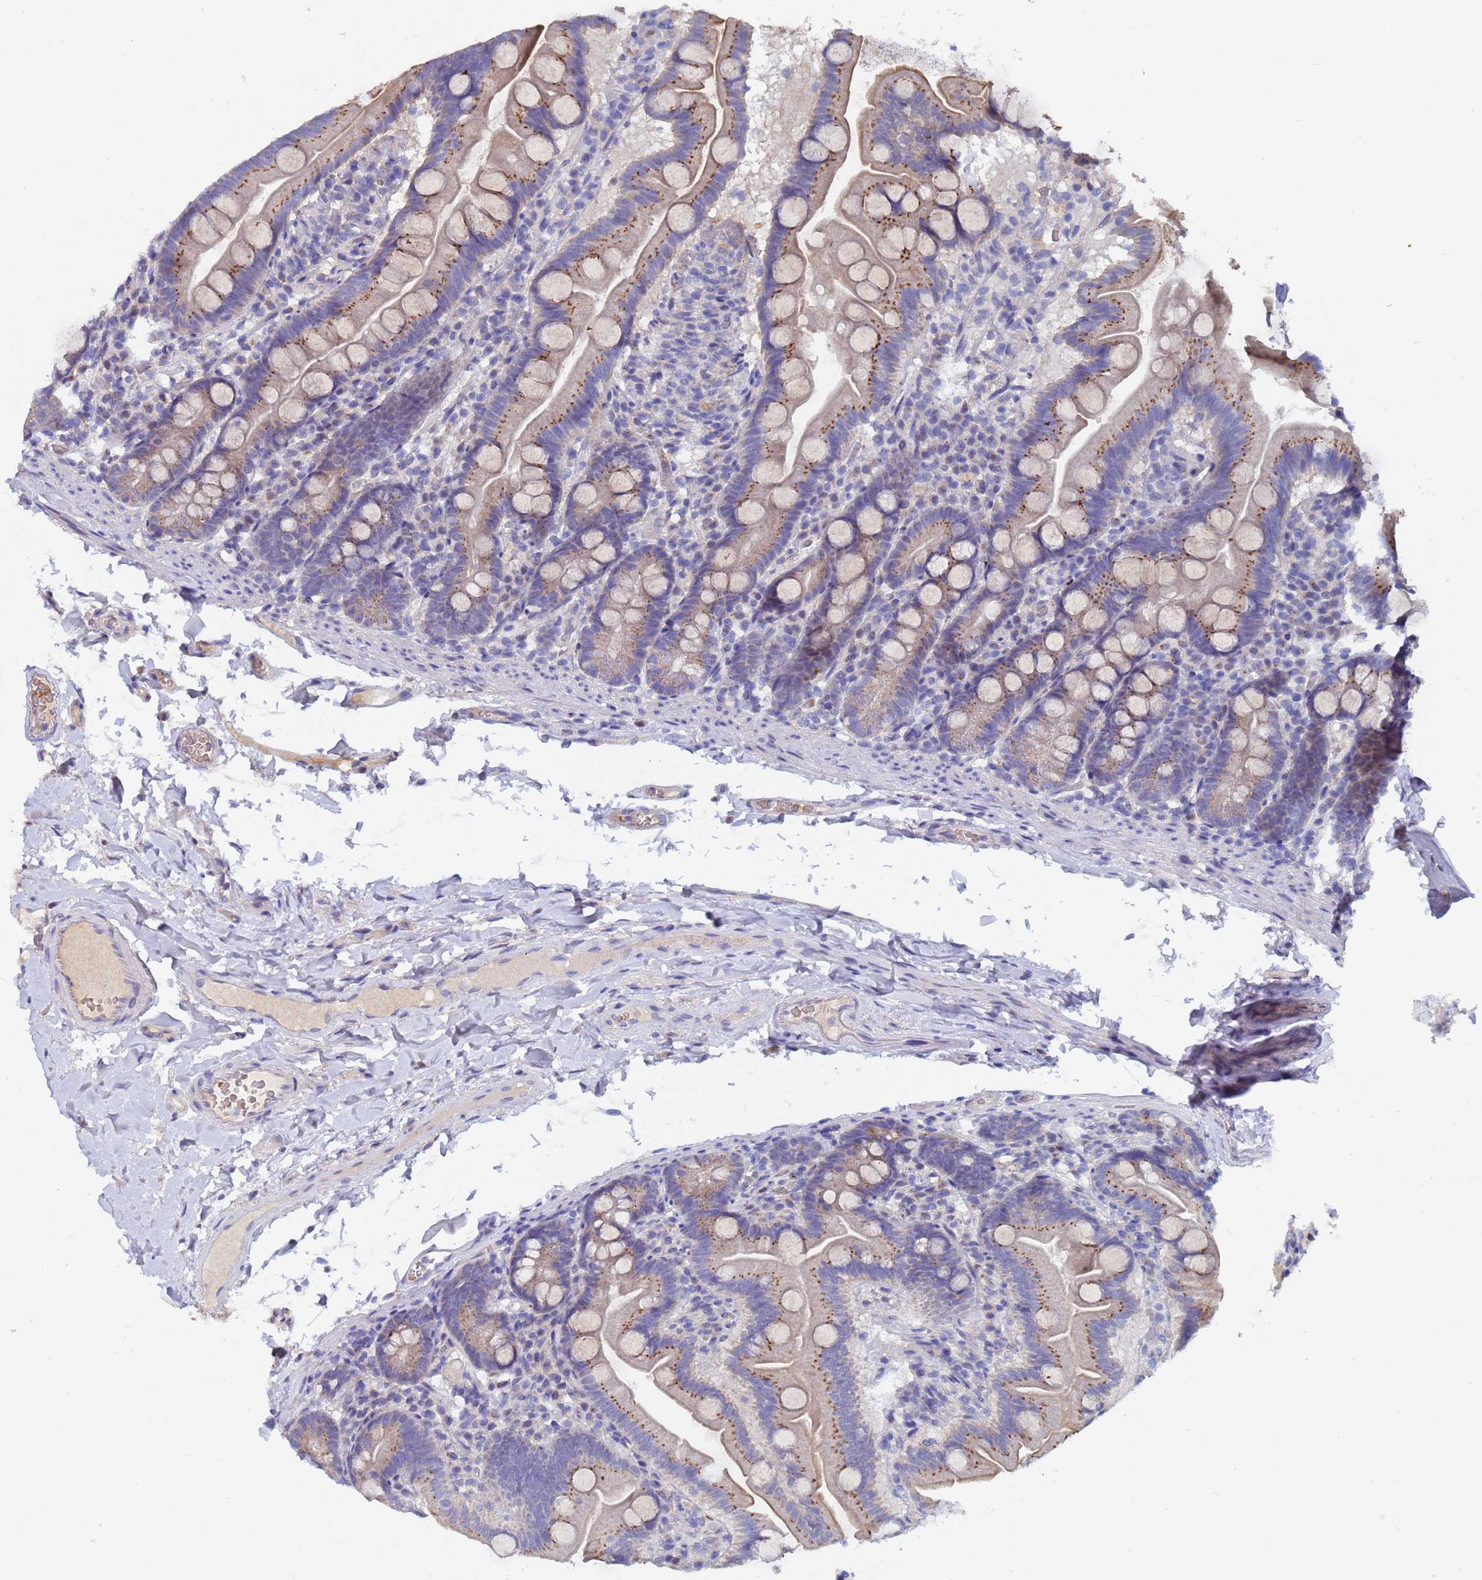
{"staining": {"intensity": "moderate", "quantity": "25%-75%", "location": "cytoplasmic/membranous"}, "tissue": "small intestine", "cell_type": "Glandular cells", "image_type": "normal", "snomed": [{"axis": "morphology", "description": "Normal tissue, NOS"}, {"axis": "topography", "description": "Small intestine"}], "caption": "Unremarkable small intestine displays moderate cytoplasmic/membranous positivity in about 25%-75% of glandular cells, visualized by immunohistochemistry. (DAB (3,3'-diaminobenzidine) IHC with brightfield microscopy, high magnification).", "gene": "IHO1", "patient": {"sex": "female", "age": 68}}